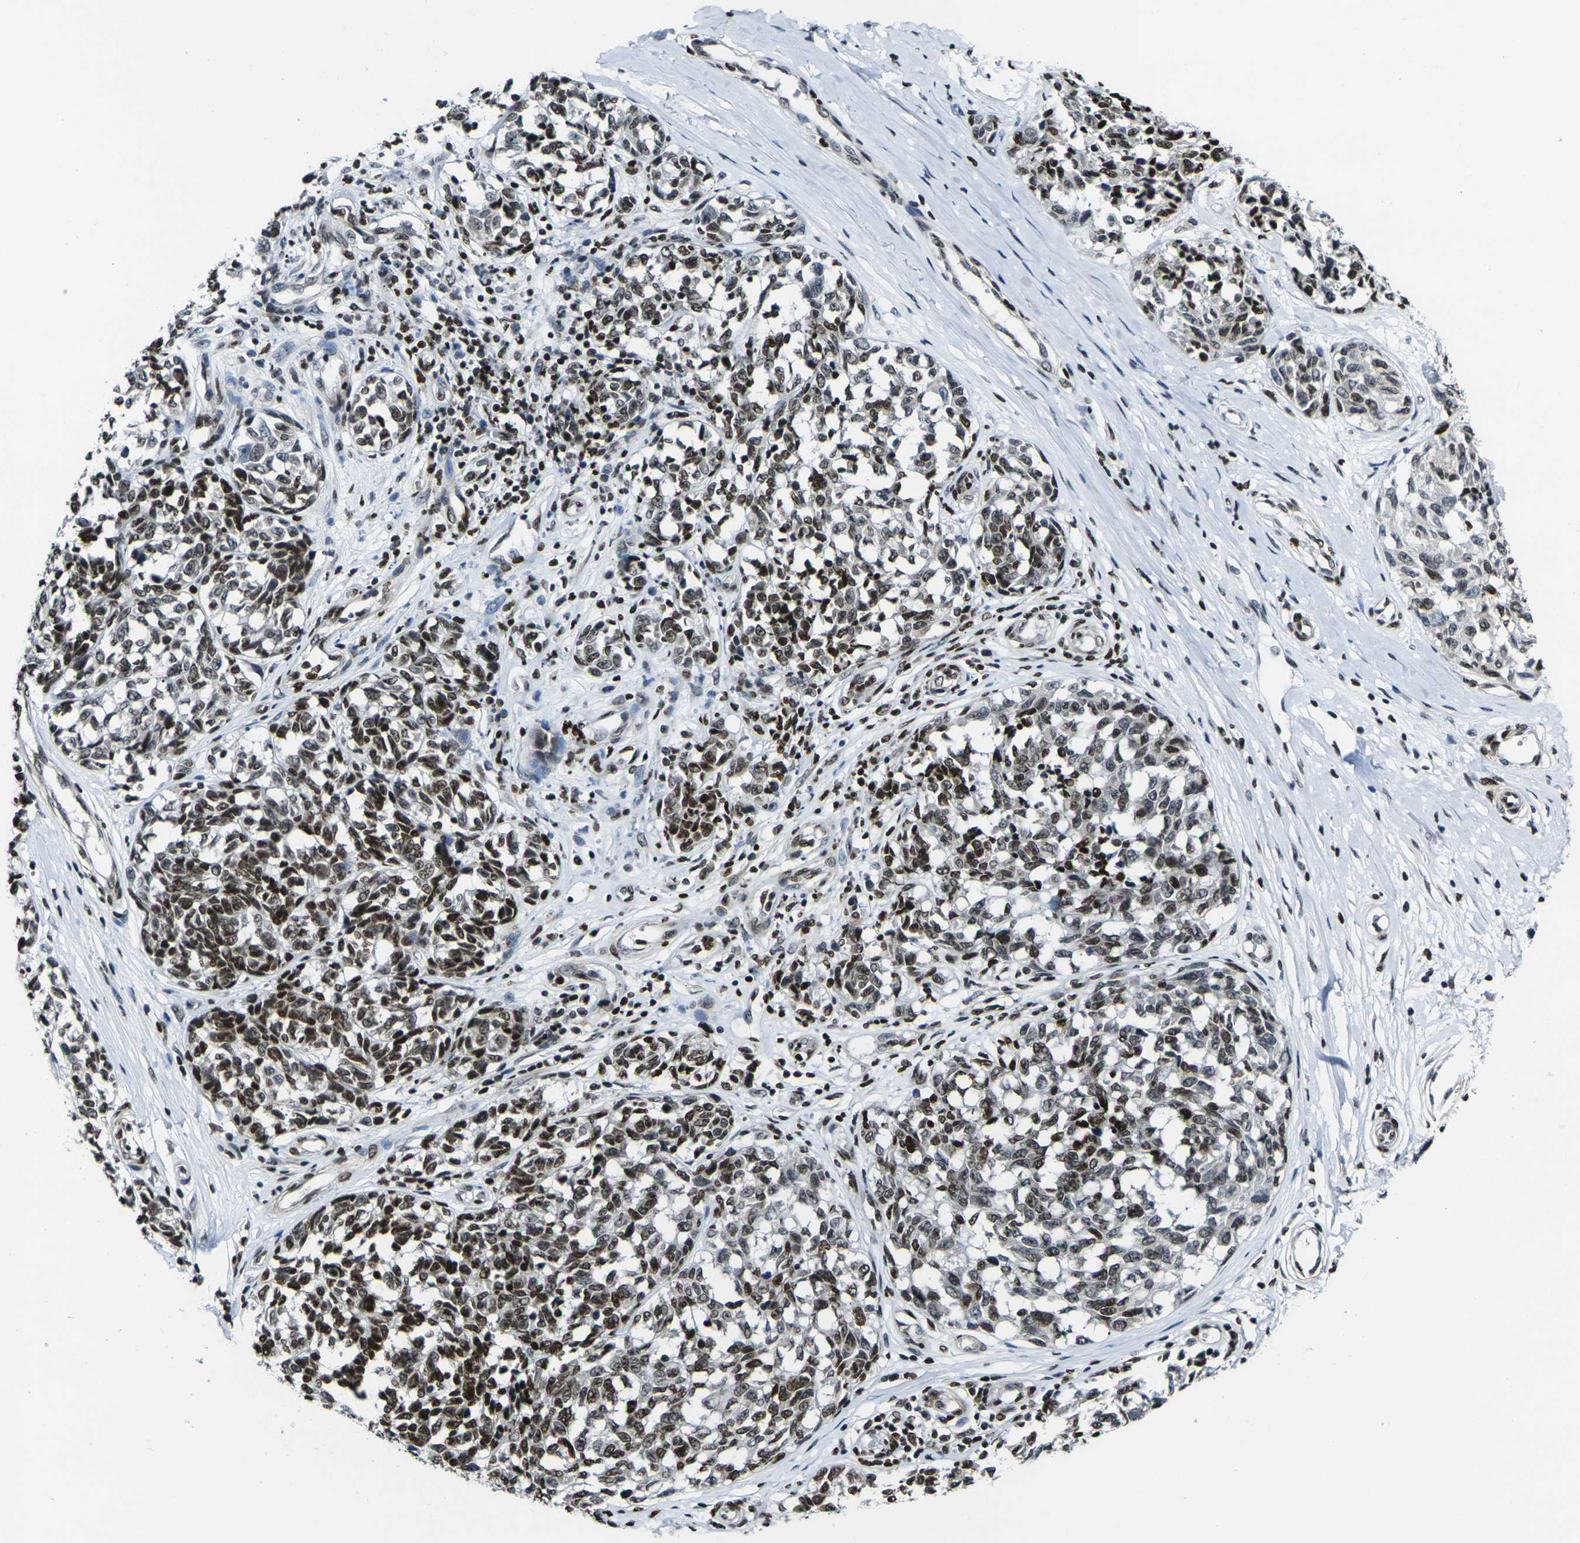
{"staining": {"intensity": "moderate", "quantity": ">75%", "location": "nuclear"}, "tissue": "melanoma", "cell_type": "Tumor cells", "image_type": "cancer", "snomed": [{"axis": "morphology", "description": "Malignant melanoma, NOS"}, {"axis": "topography", "description": "Skin"}], "caption": "An IHC photomicrograph of tumor tissue is shown. Protein staining in brown shows moderate nuclear positivity in malignant melanoma within tumor cells. Using DAB (3,3'-diaminobenzidine) (brown) and hematoxylin (blue) stains, captured at high magnification using brightfield microscopy.", "gene": "H1-10", "patient": {"sex": "female", "age": 64}}